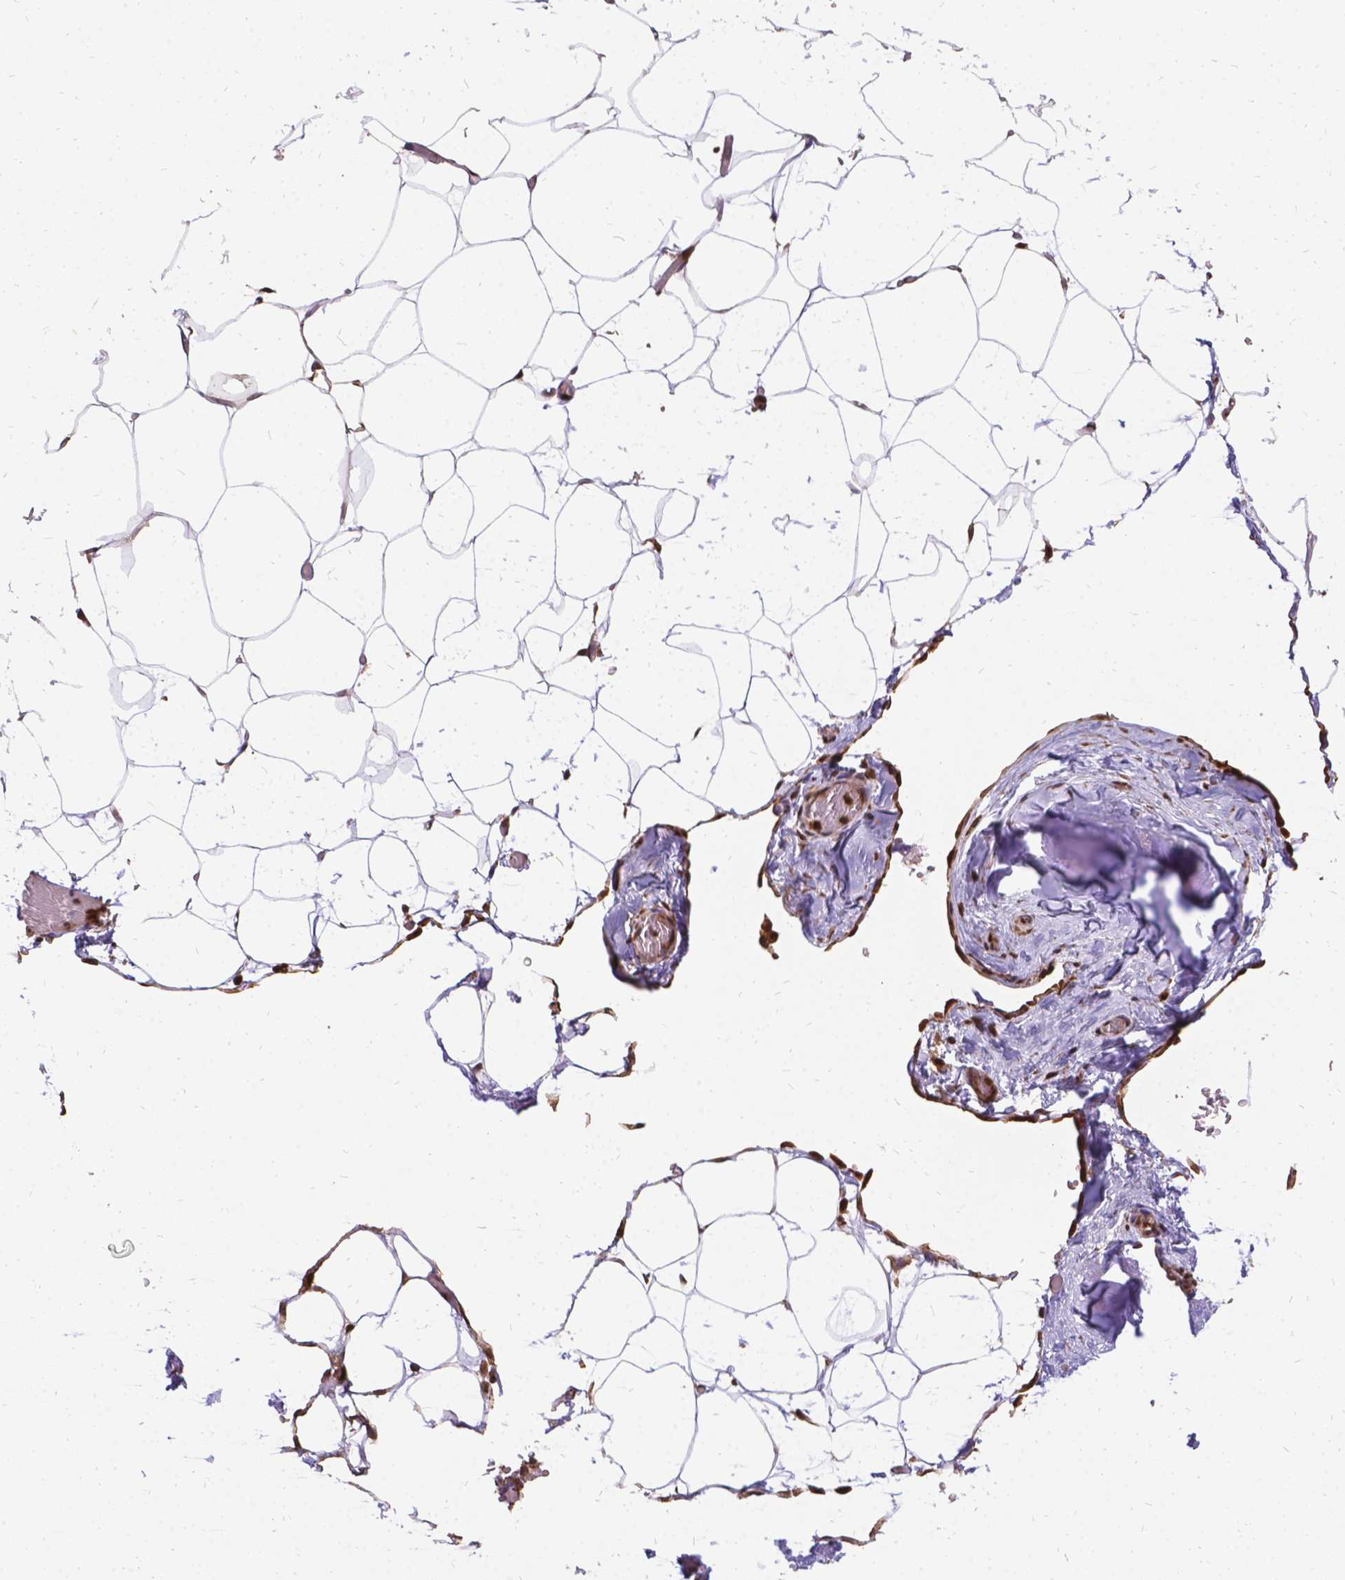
{"staining": {"intensity": "strong", "quantity": ">75%", "location": "cytoplasmic/membranous"}, "tissue": "adipose tissue", "cell_type": "Adipocytes", "image_type": "normal", "snomed": [{"axis": "morphology", "description": "Normal tissue, NOS"}, {"axis": "topography", "description": "Adipose tissue"}], "caption": "Unremarkable adipose tissue exhibits strong cytoplasmic/membranous positivity in approximately >75% of adipocytes Nuclei are stained in blue..", "gene": "DENND6A", "patient": {"sex": "male", "age": 57}}